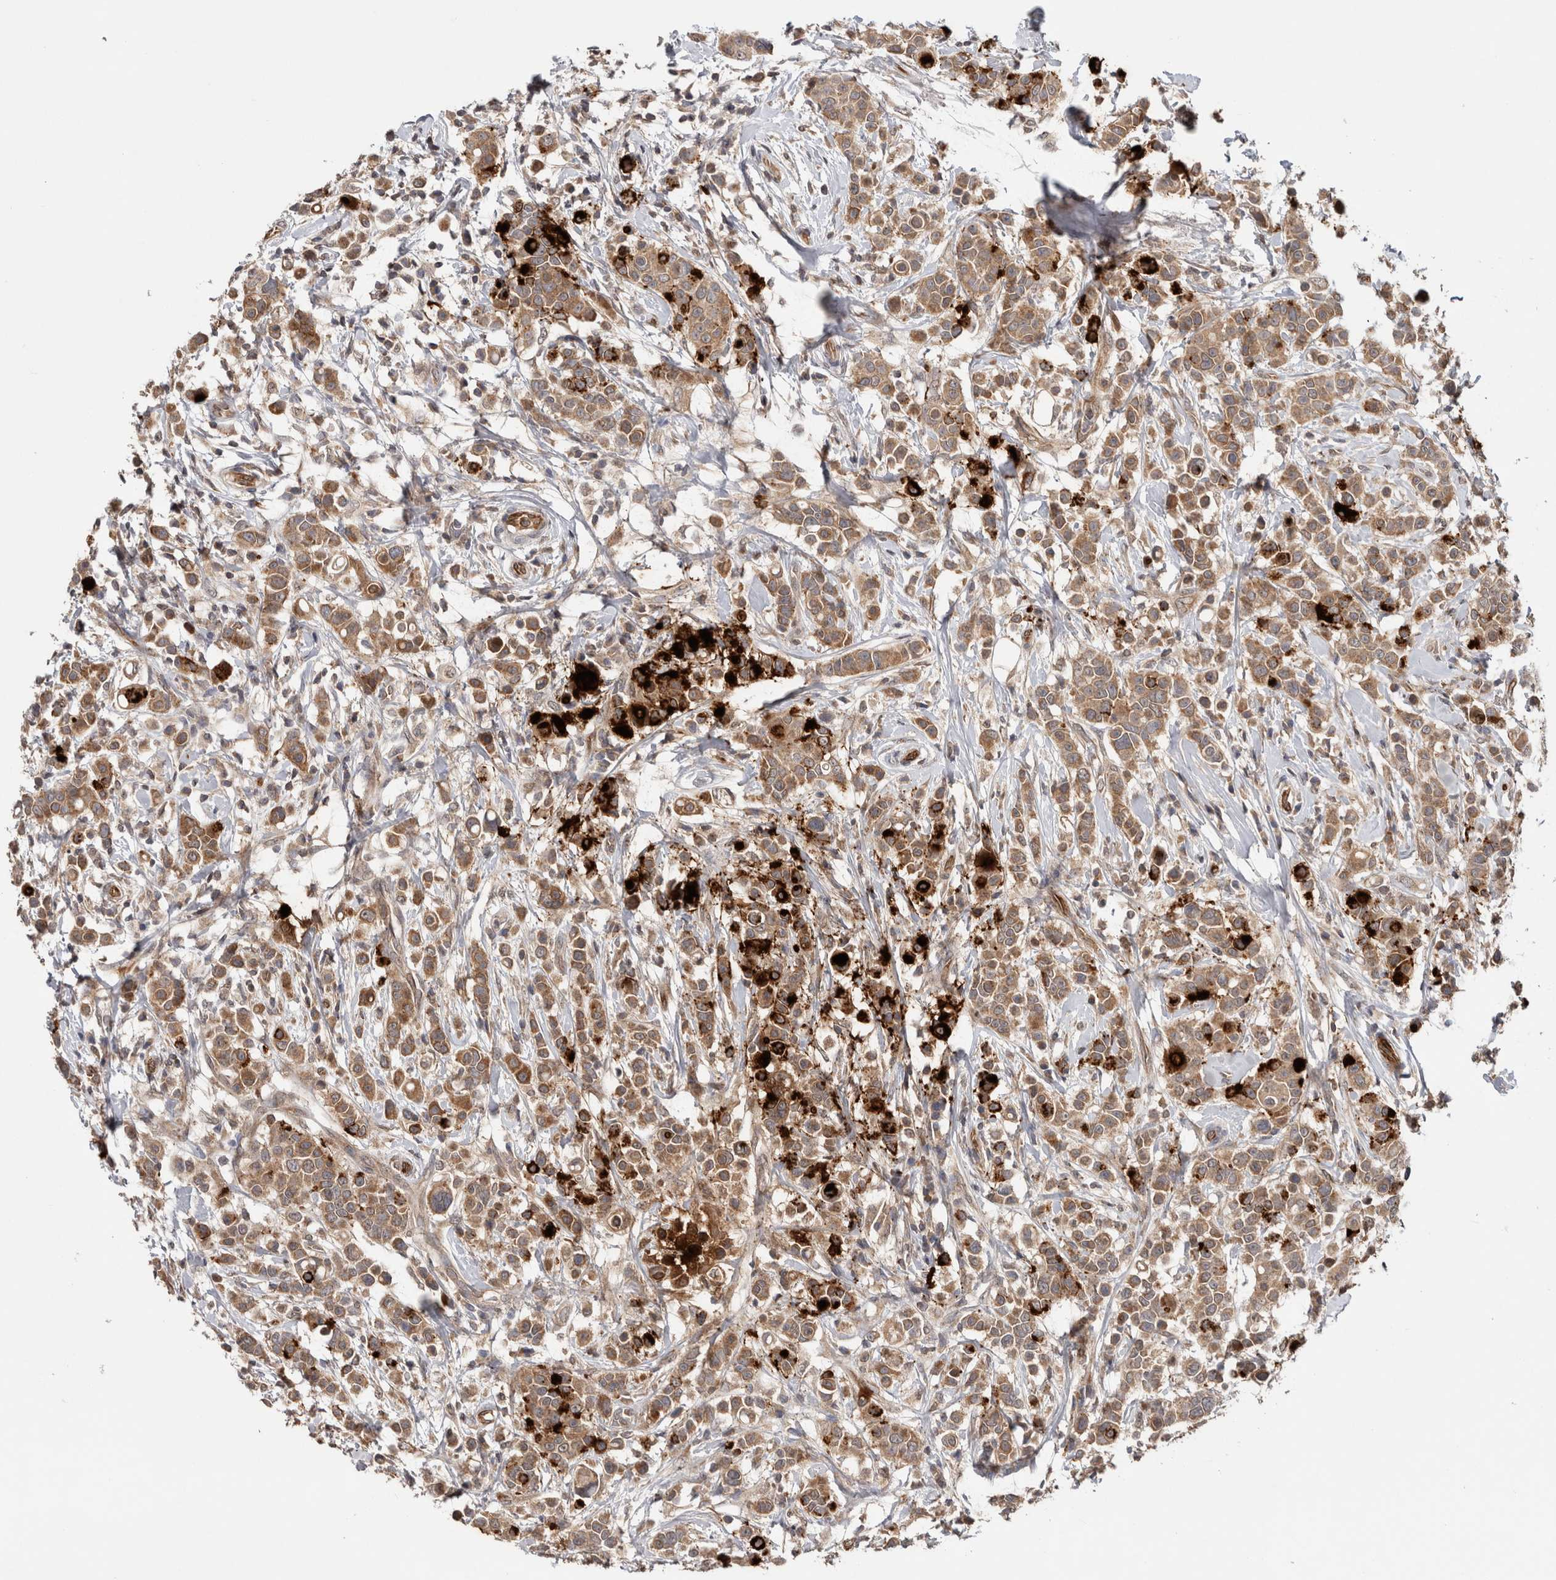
{"staining": {"intensity": "moderate", "quantity": ">75%", "location": "cytoplasmic/membranous"}, "tissue": "breast cancer", "cell_type": "Tumor cells", "image_type": "cancer", "snomed": [{"axis": "morphology", "description": "Duct carcinoma"}, {"axis": "topography", "description": "Breast"}], "caption": "Approximately >75% of tumor cells in breast invasive ductal carcinoma exhibit moderate cytoplasmic/membranous protein staining as visualized by brown immunohistochemical staining.", "gene": "HMOX2", "patient": {"sex": "female", "age": 27}}